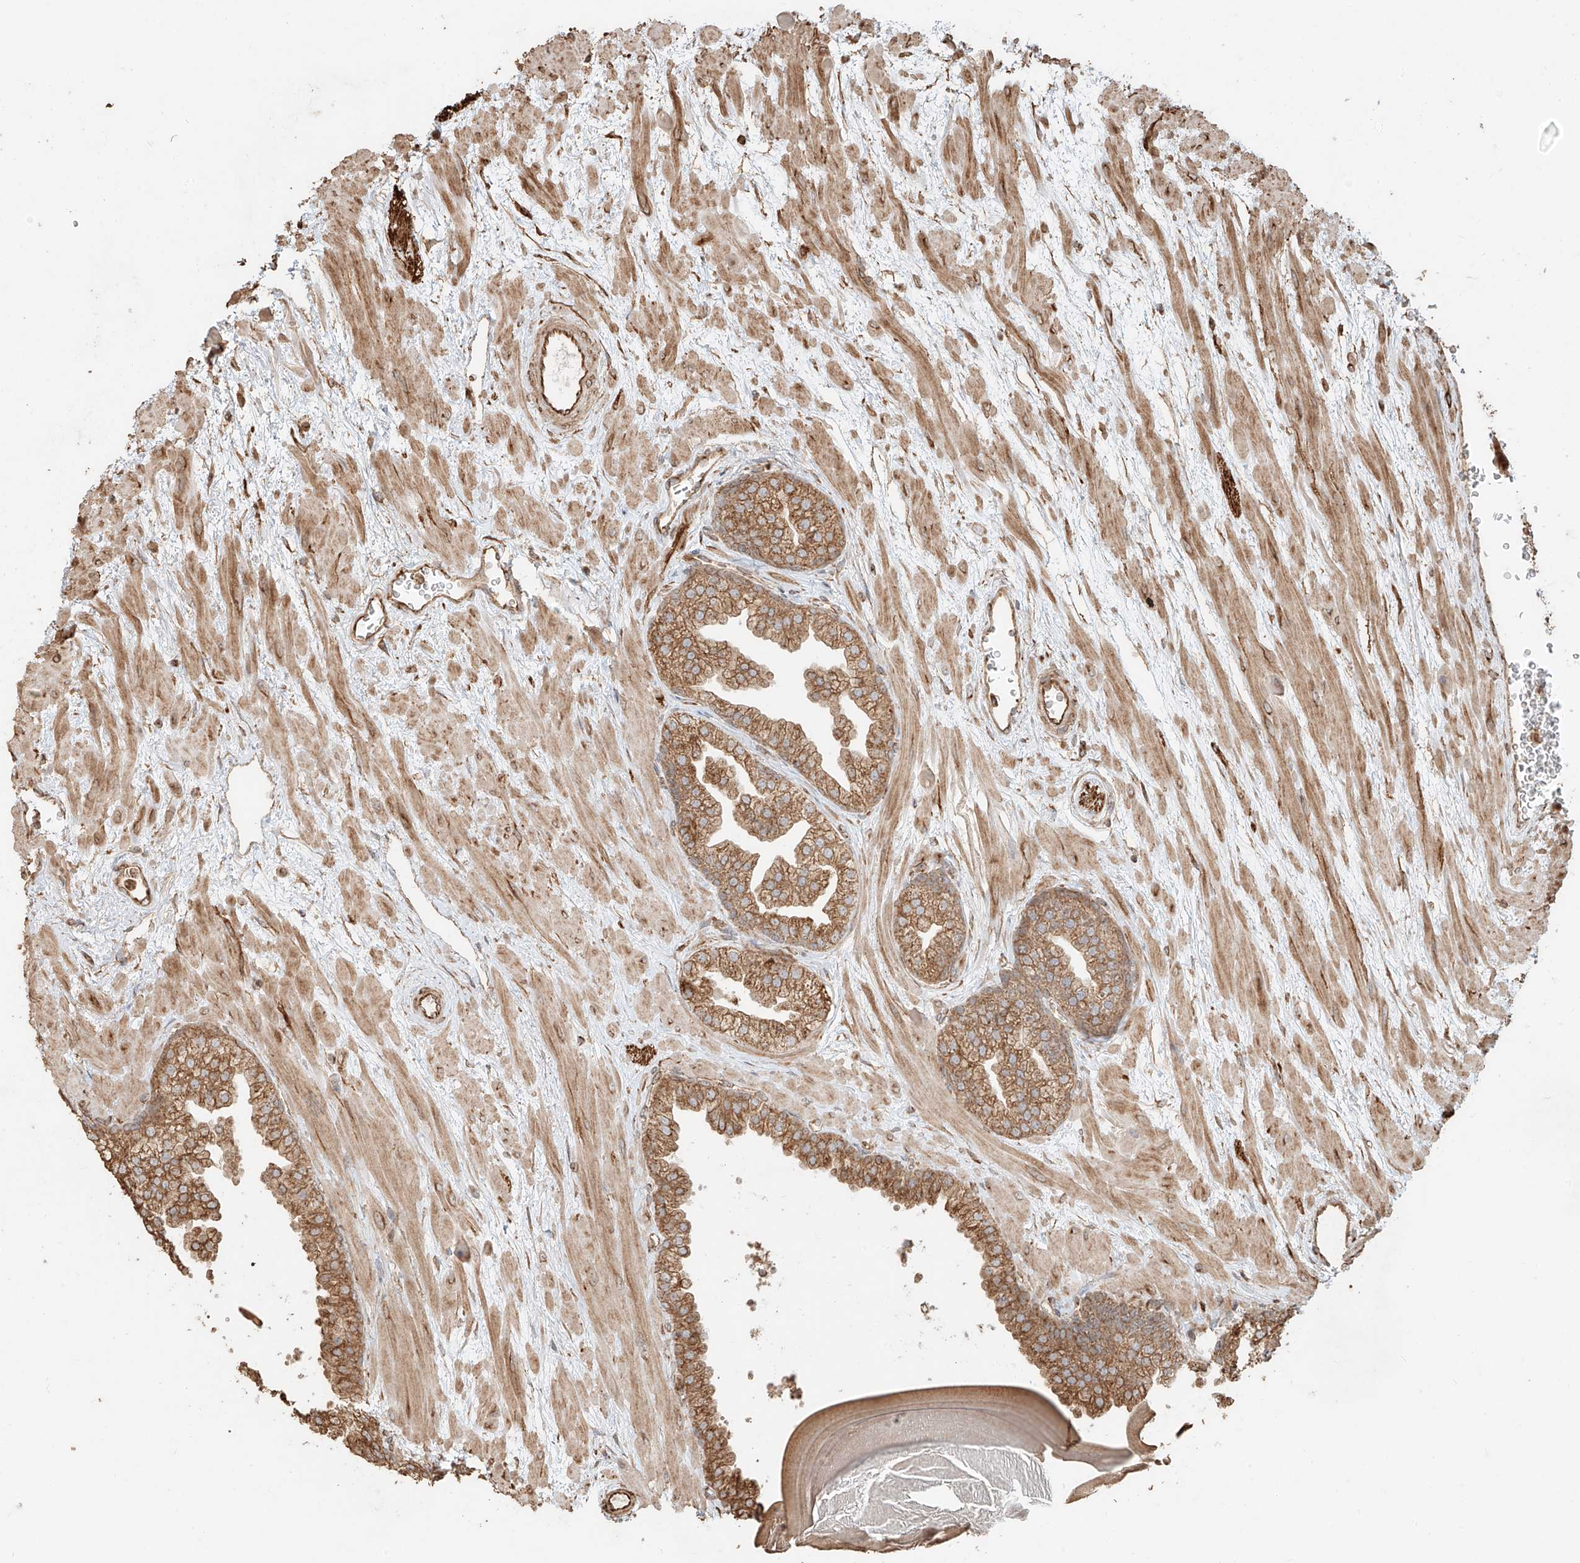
{"staining": {"intensity": "moderate", "quantity": ">75%", "location": "cytoplasmic/membranous"}, "tissue": "prostate", "cell_type": "Glandular cells", "image_type": "normal", "snomed": [{"axis": "morphology", "description": "Normal tissue, NOS"}, {"axis": "topography", "description": "Prostate"}], "caption": "Prostate stained with a brown dye shows moderate cytoplasmic/membranous positive expression in about >75% of glandular cells.", "gene": "EFNB1", "patient": {"sex": "male", "age": 48}}